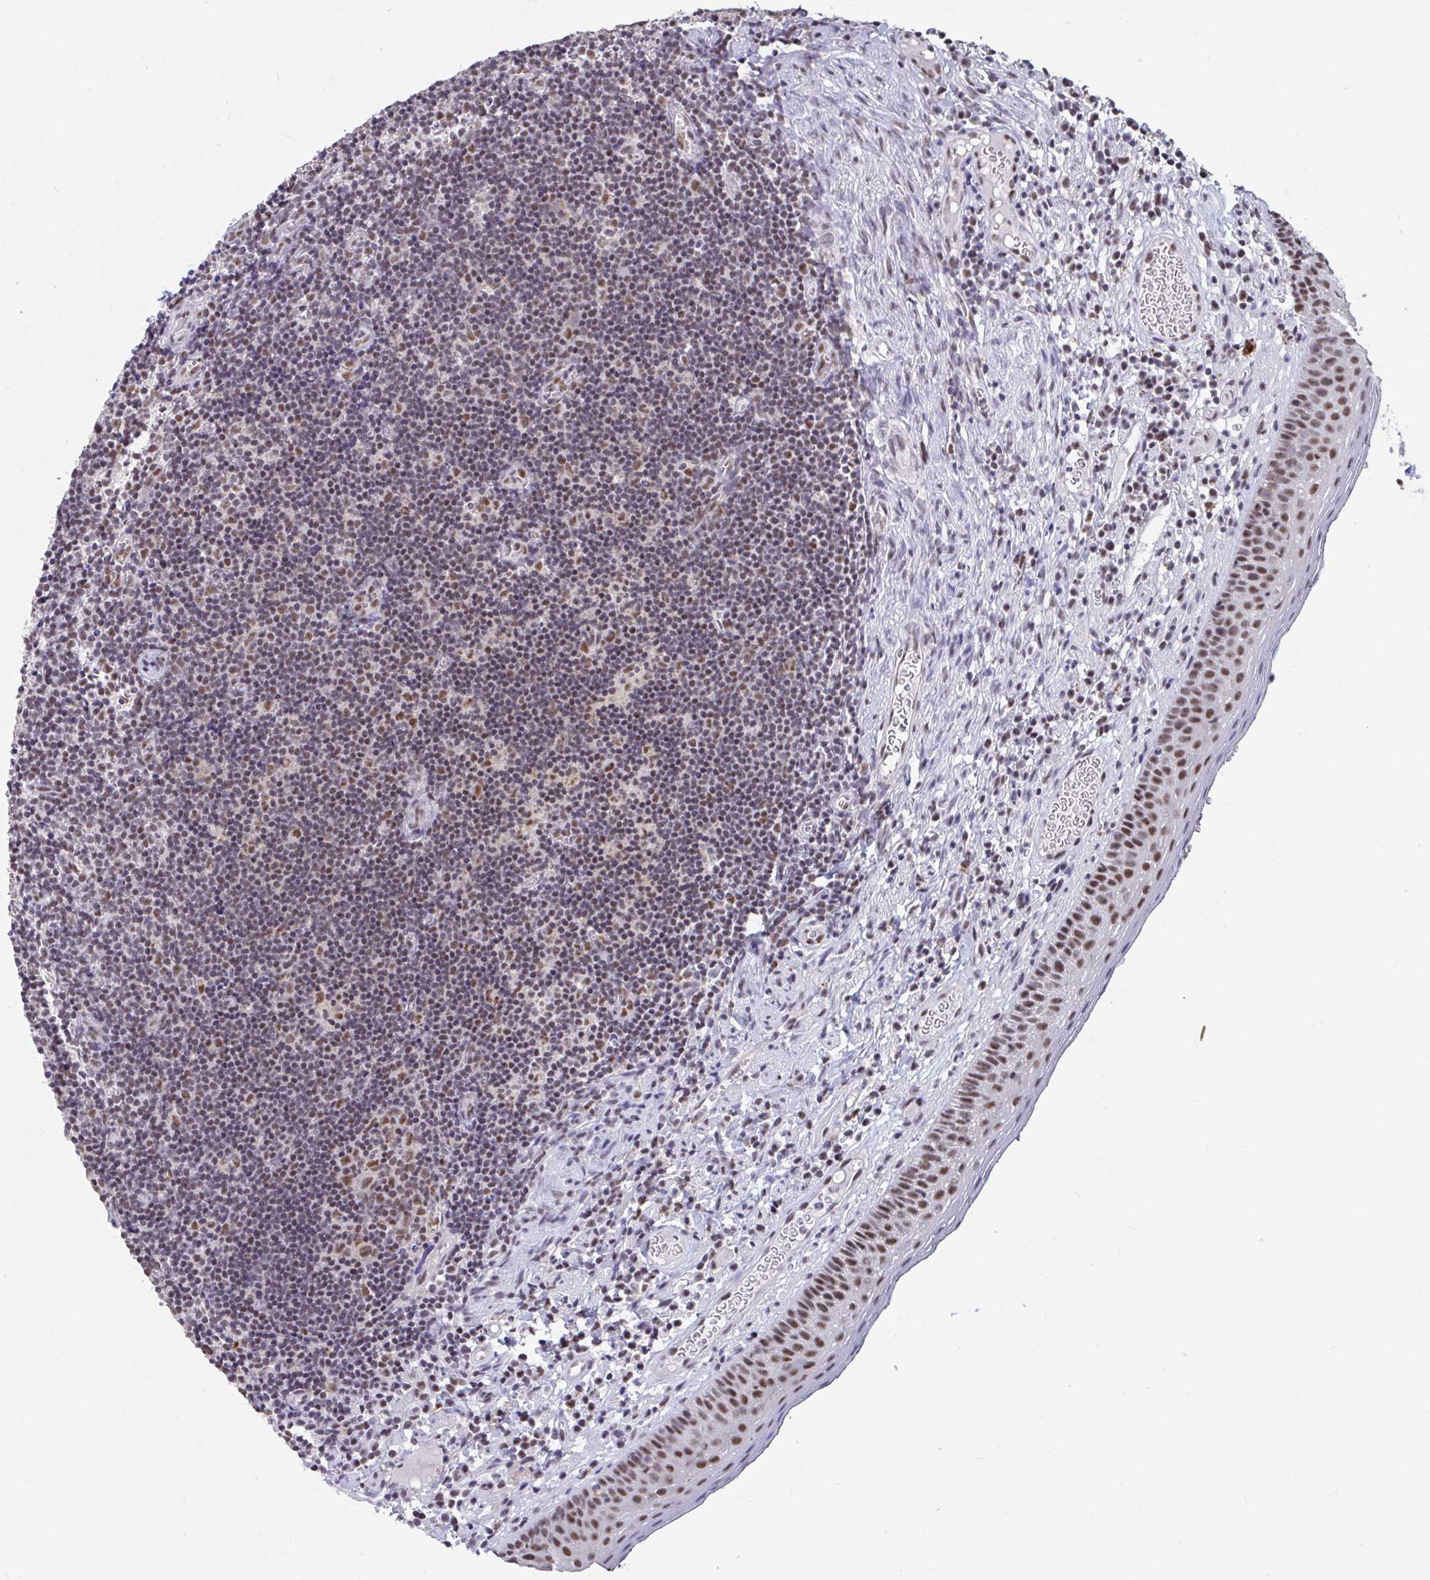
{"staining": {"intensity": "moderate", "quantity": ">75%", "location": "nuclear"}, "tissue": "oral mucosa", "cell_type": "Squamous epithelial cells", "image_type": "normal", "snomed": [{"axis": "morphology", "description": "Normal tissue, NOS"}, {"axis": "morphology", "description": "Squamous cell carcinoma, NOS"}, {"axis": "topography", "description": "Oral tissue"}, {"axis": "topography", "description": "Head-Neck"}], "caption": "Immunohistochemistry micrograph of unremarkable human oral mucosa stained for a protein (brown), which exhibits medium levels of moderate nuclear positivity in approximately >75% of squamous epithelial cells.", "gene": "DDX39A", "patient": {"sex": "male", "age": 58}}